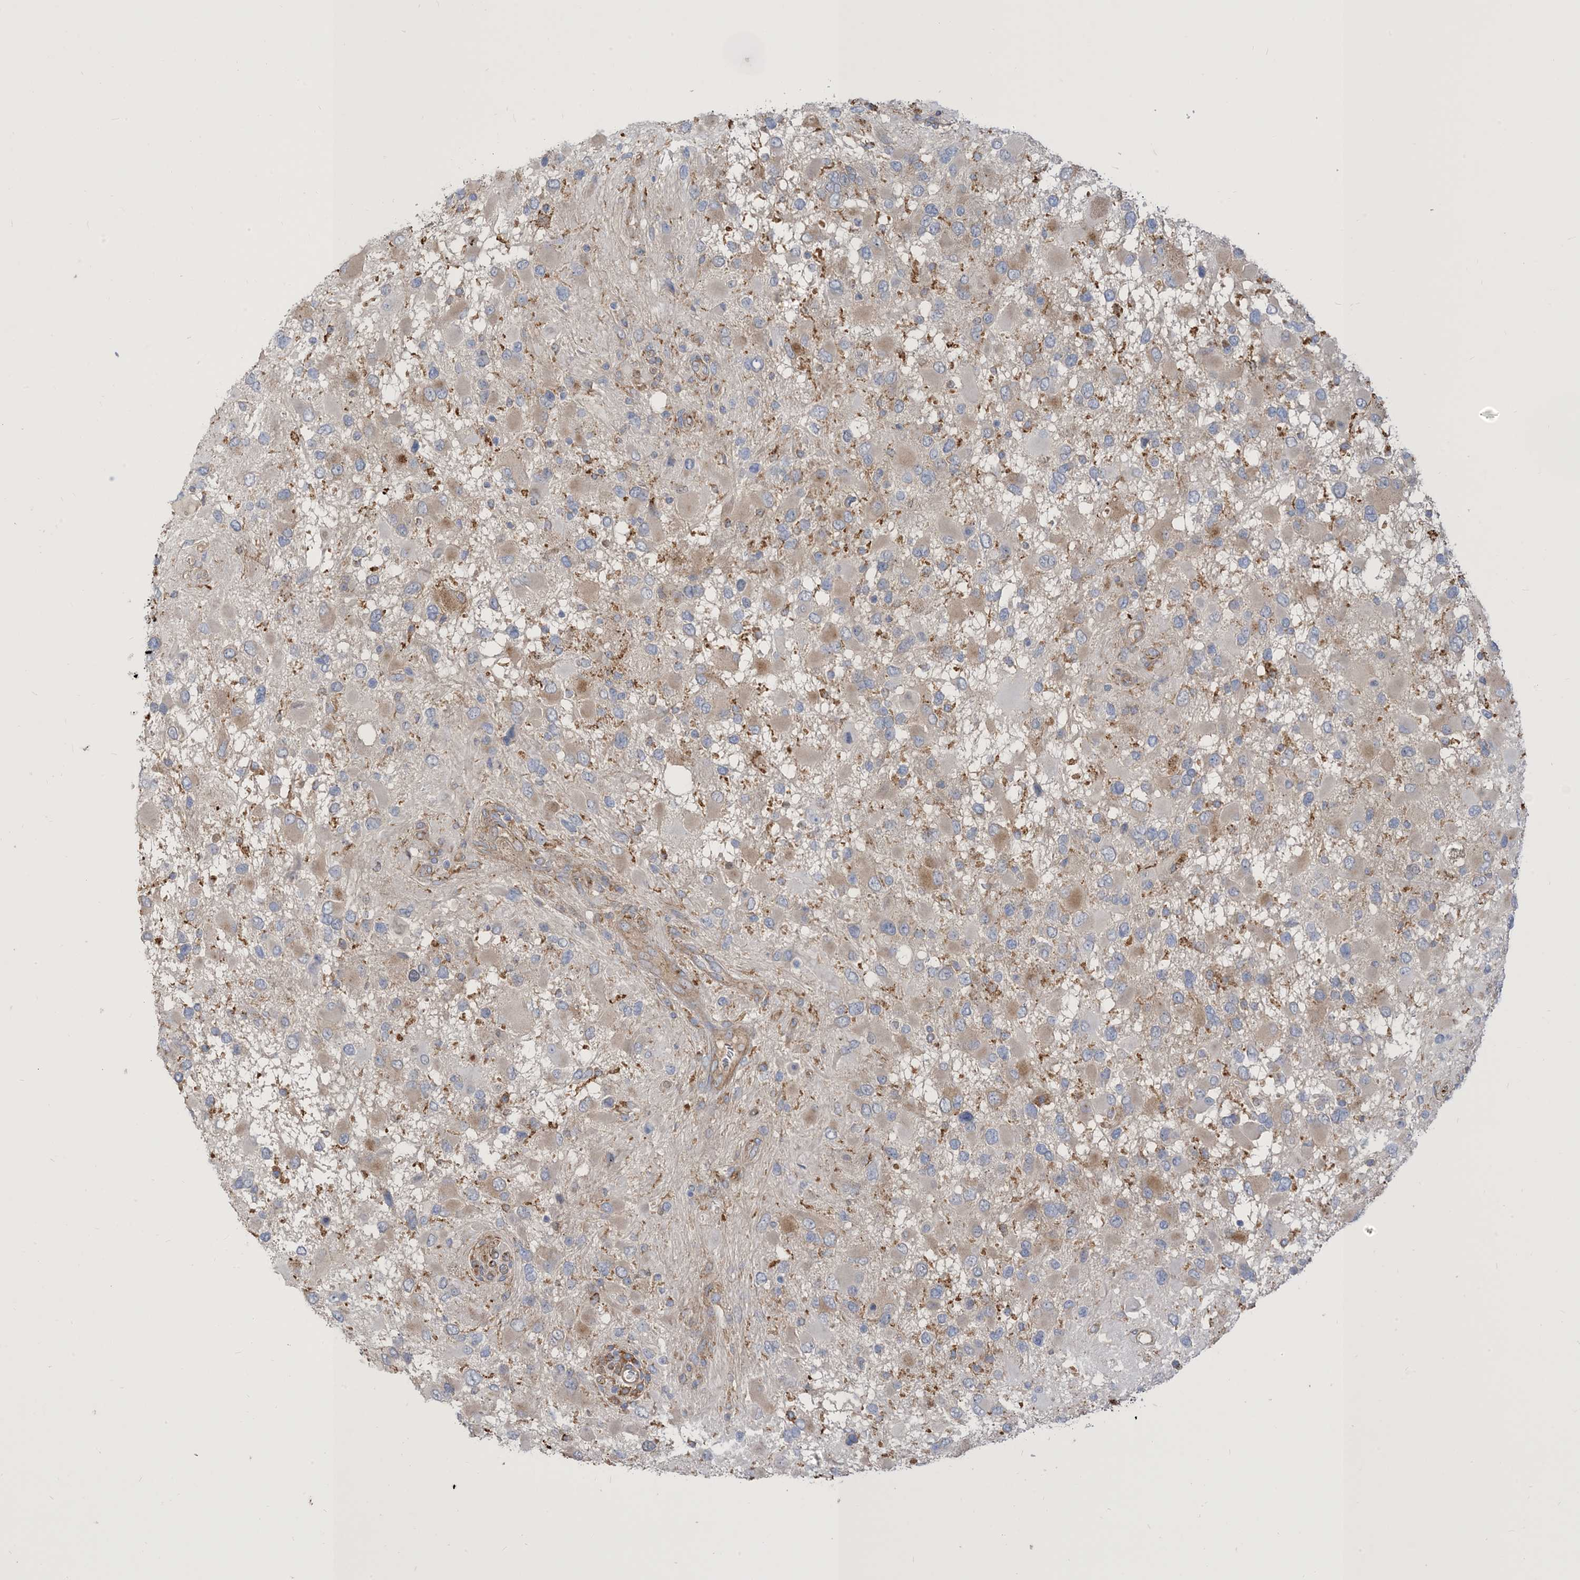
{"staining": {"intensity": "weak", "quantity": "<25%", "location": "cytoplasmic/membranous"}, "tissue": "glioma", "cell_type": "Tumor cells", "image_type": "cancer", "snomed": [{"axis": "morphology", "description": "Glioma, malignant, High grade"}, {"axis": "topography", "description": "Brain"}], "caption": "The histopathology image exhibits no staining of tumor cells in glioma. The staining was performed using DAB (3,3'-diaminobenzidine) to visualize the protein expression in brown, while the nuclei were stained in blue with hematoxylin (Magnification: 20x).", "gene": "PEAR1", "patient": {"sex": "male", "age": 53}}